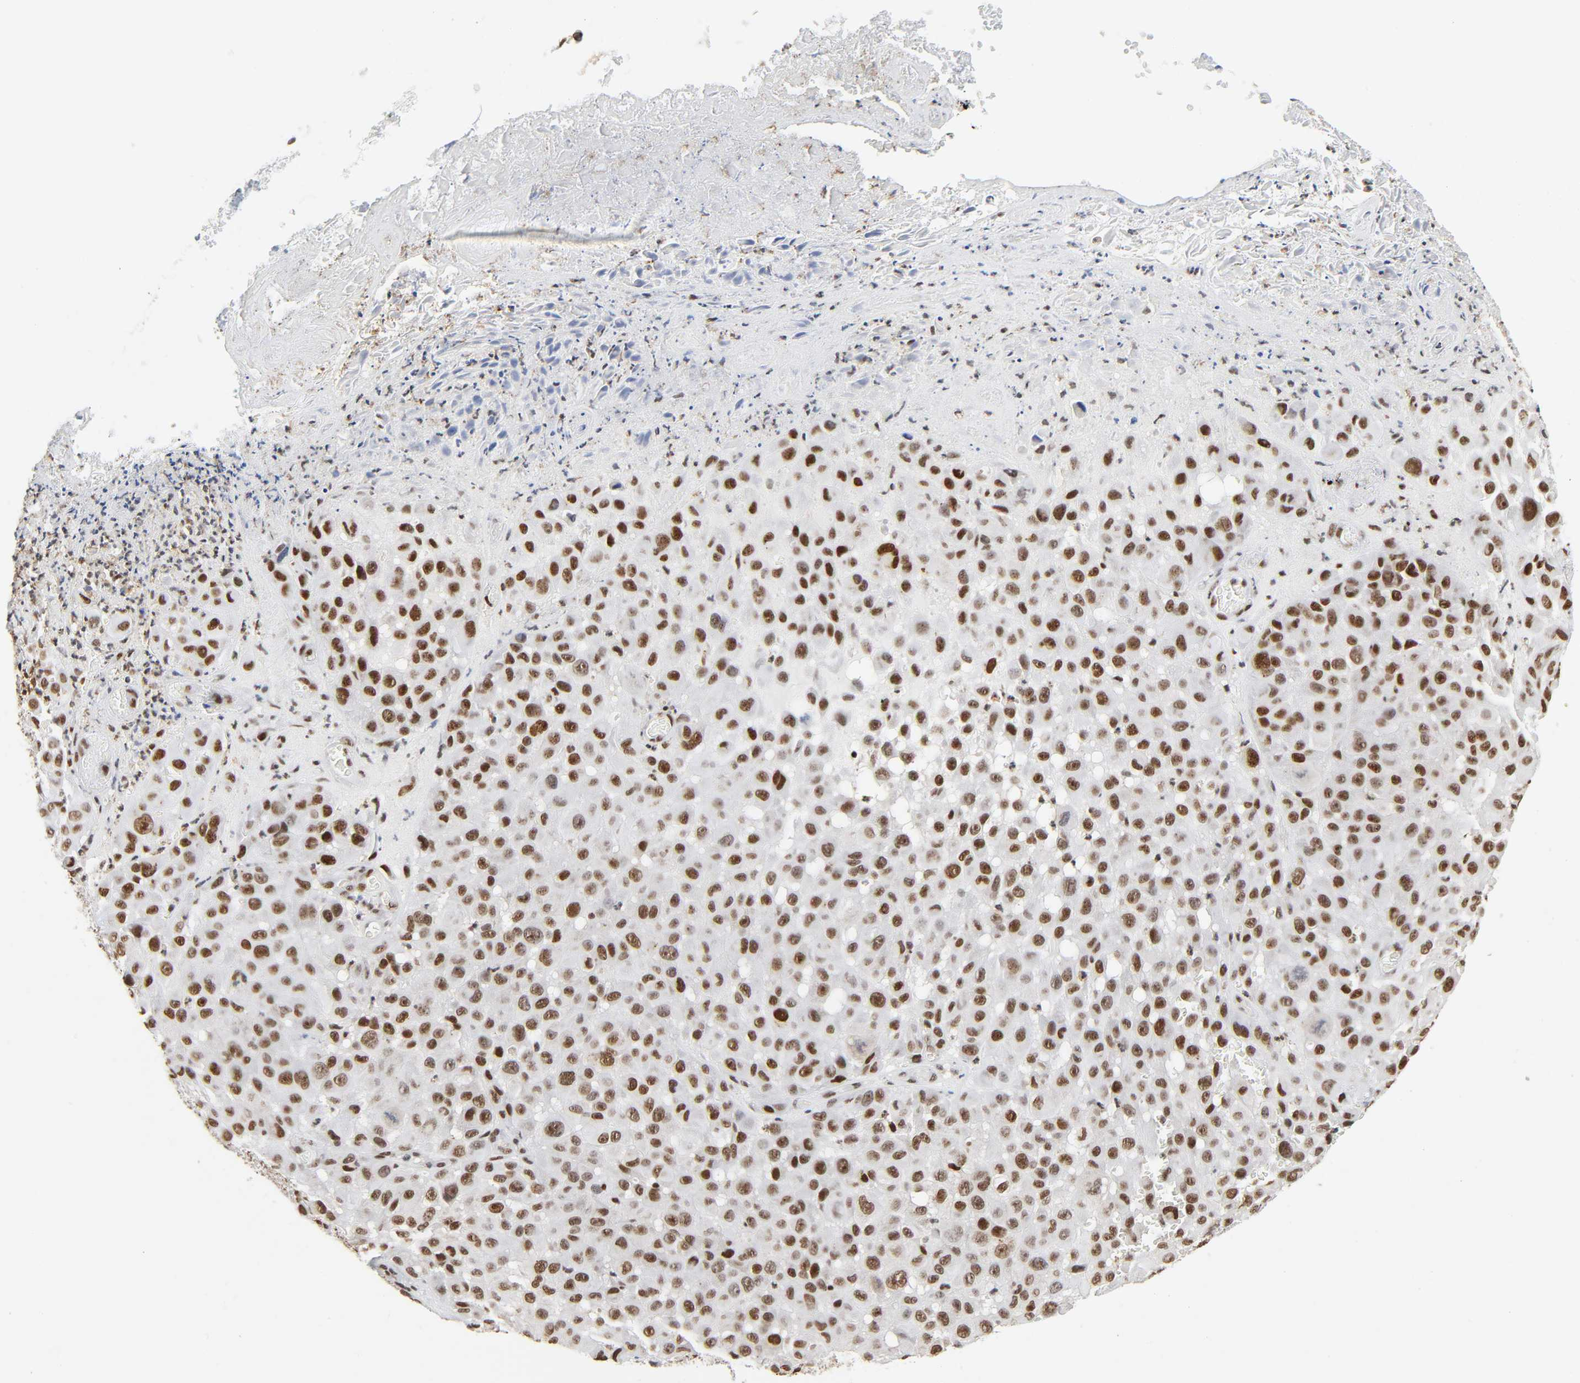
{"staining": {"intensity": "strong", "quantity": ">75%", "location": "nuclear"}, "tissue": "melanoma", "cell_type": "Tumor cells", "image_type": "cancer", "snomed": [{"axis": "morphology", "description": "Malignant melanoma, NOS"}, {"axis": "topography", "description": "Skin"}], "caption": "Tumor cells exhibit strong nuclear expression in approximately >75% of cells in melanoma. (Stains: DAB (3,3'-diaminobenzidine) in brown, nuclei in blue, Microscopy: brightfield microscopy at high magnification).", "gene": "SUMO1", "patient": {"sex": "female", "age": 21}}